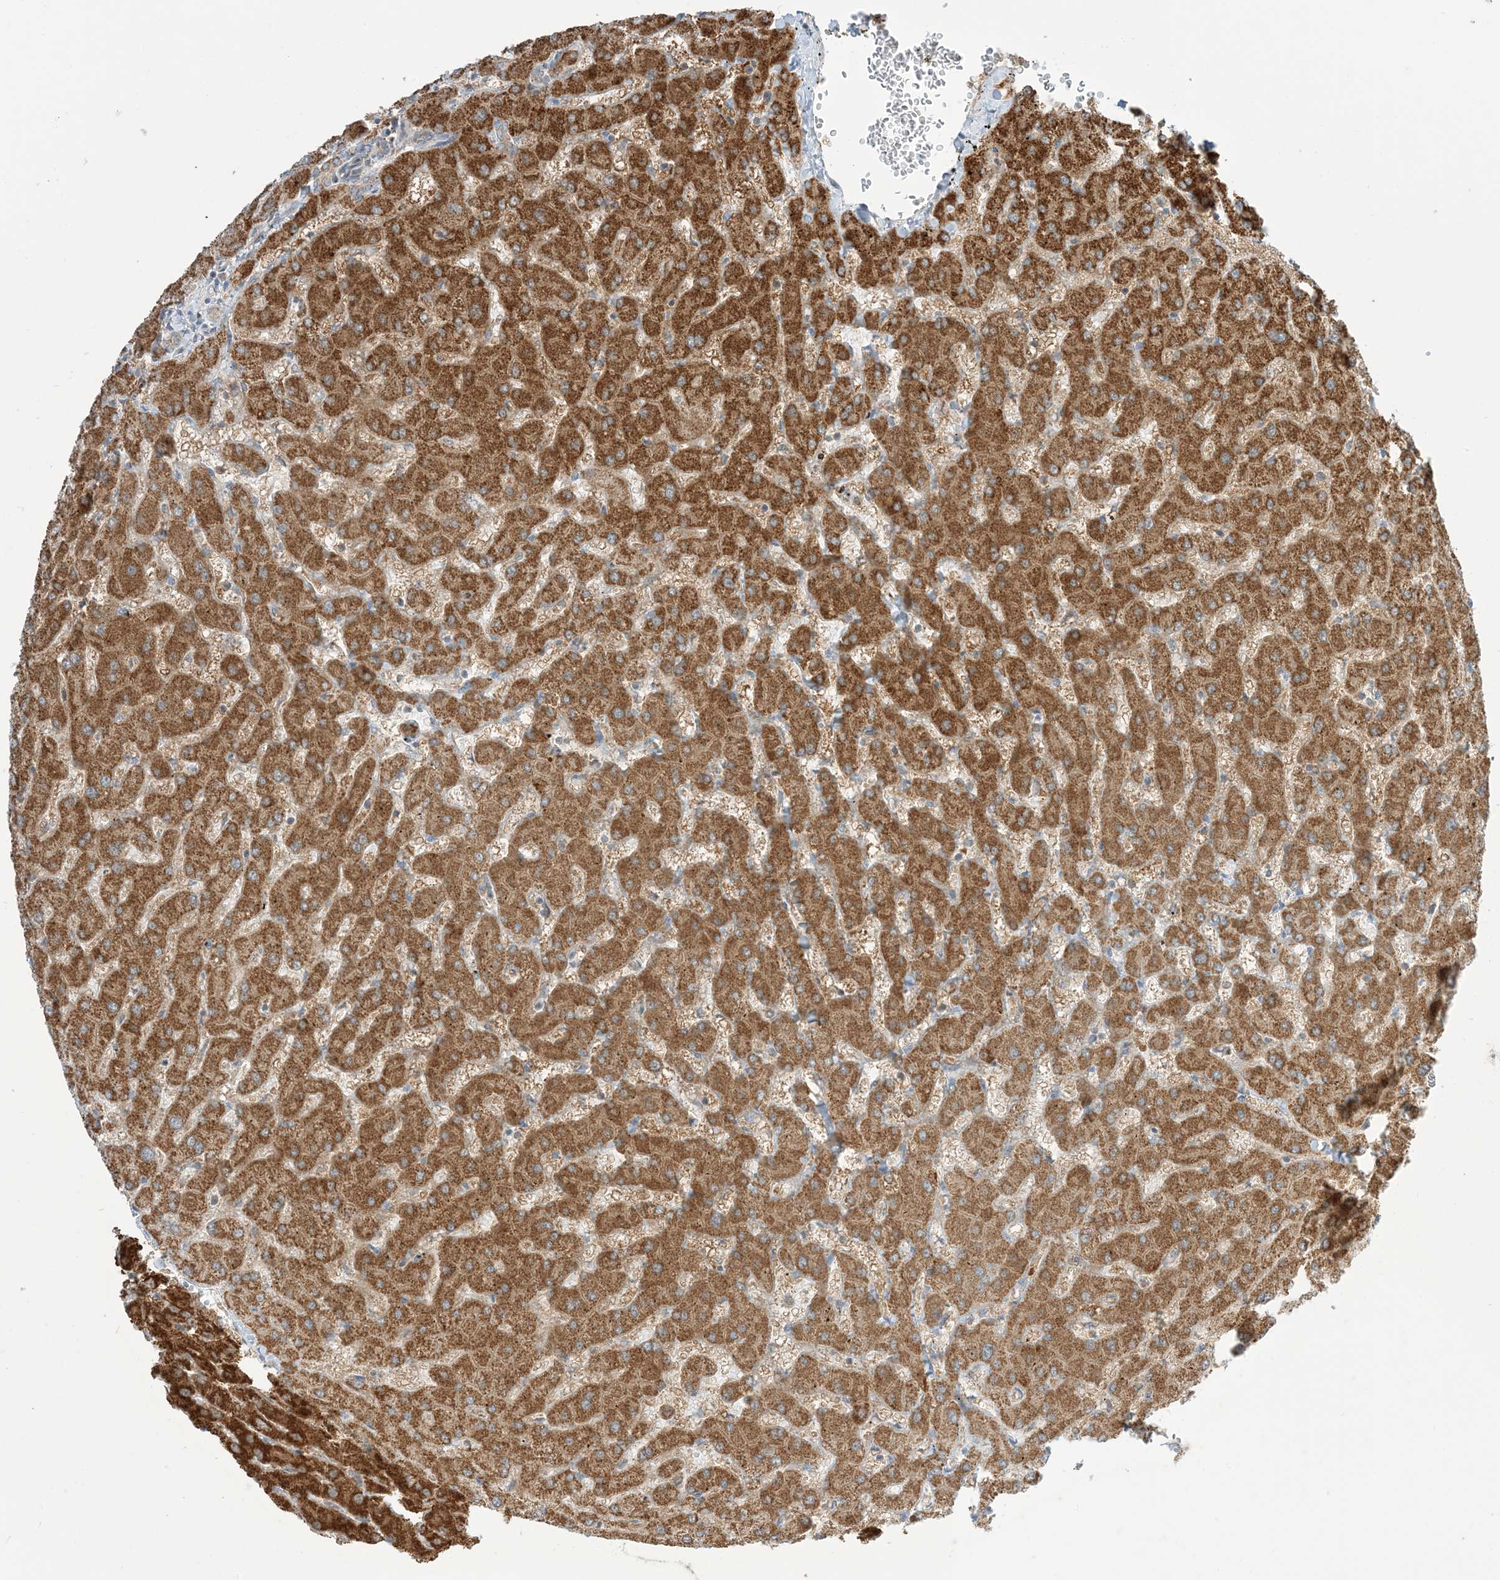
{"staining": {"intensity": "moderate", "quantity": "25%-75%", "location": "cytoplasmic/membranous"}, "tissue": "liver", "cell_type": "Cholangiocytes", "image_type": "normal", "snomed": [{"axis": "morphology", "description": "Normal tissue, NOS"}, {"axis": "topography", "description": "Liver"}], "caption": "The immunohistochemical stain labels moderate cytoplasmic/membranous staining in cholangiocytes of normal liver. (IHC, brightfield microscopy, high magnification).", "gene": "N4BP3", "patient": {"sex": "female", "age": 63}}